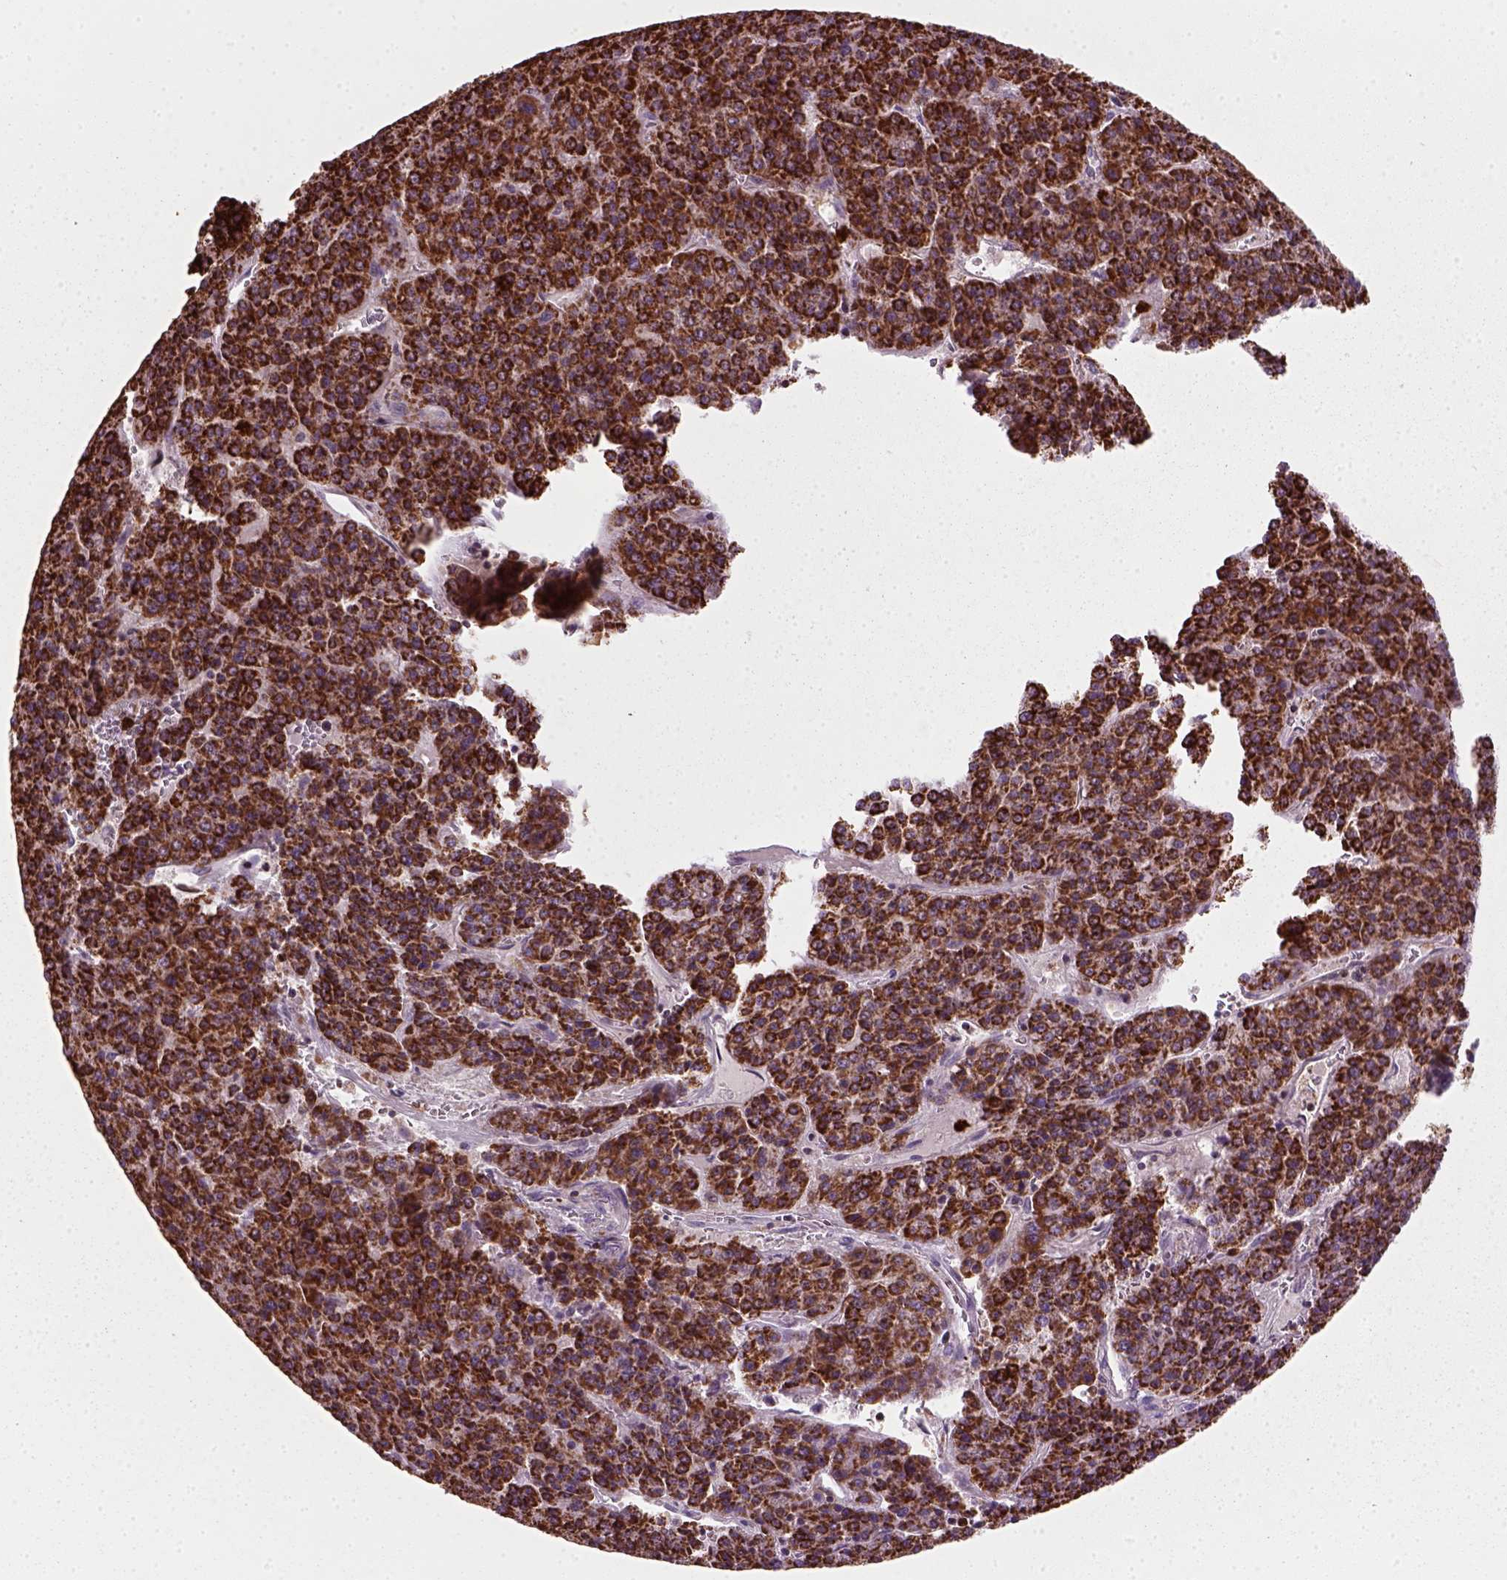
{"staining": {"intensity": "strong", "quantity": ">75%", "location": "cytoplasmic/membranous"}, "tissue": "liver cancer", "cell_type": "Tumor cells", "image_type": "cancer", "snomed": [{"axis": "morphology", "description": "Carcinoma, Hepatocellular, NOS"}, {"axis": "topography", "description": "Liver"}], "caption": "Protein staining of liver cancer (hepatocellular carcinoma) tissue reveals strong cytoplasmic/membranous expression in about >75% of tumor cells.", "gene": "NUDT16L1", "patient": {"sex": "female", "age": 58}}